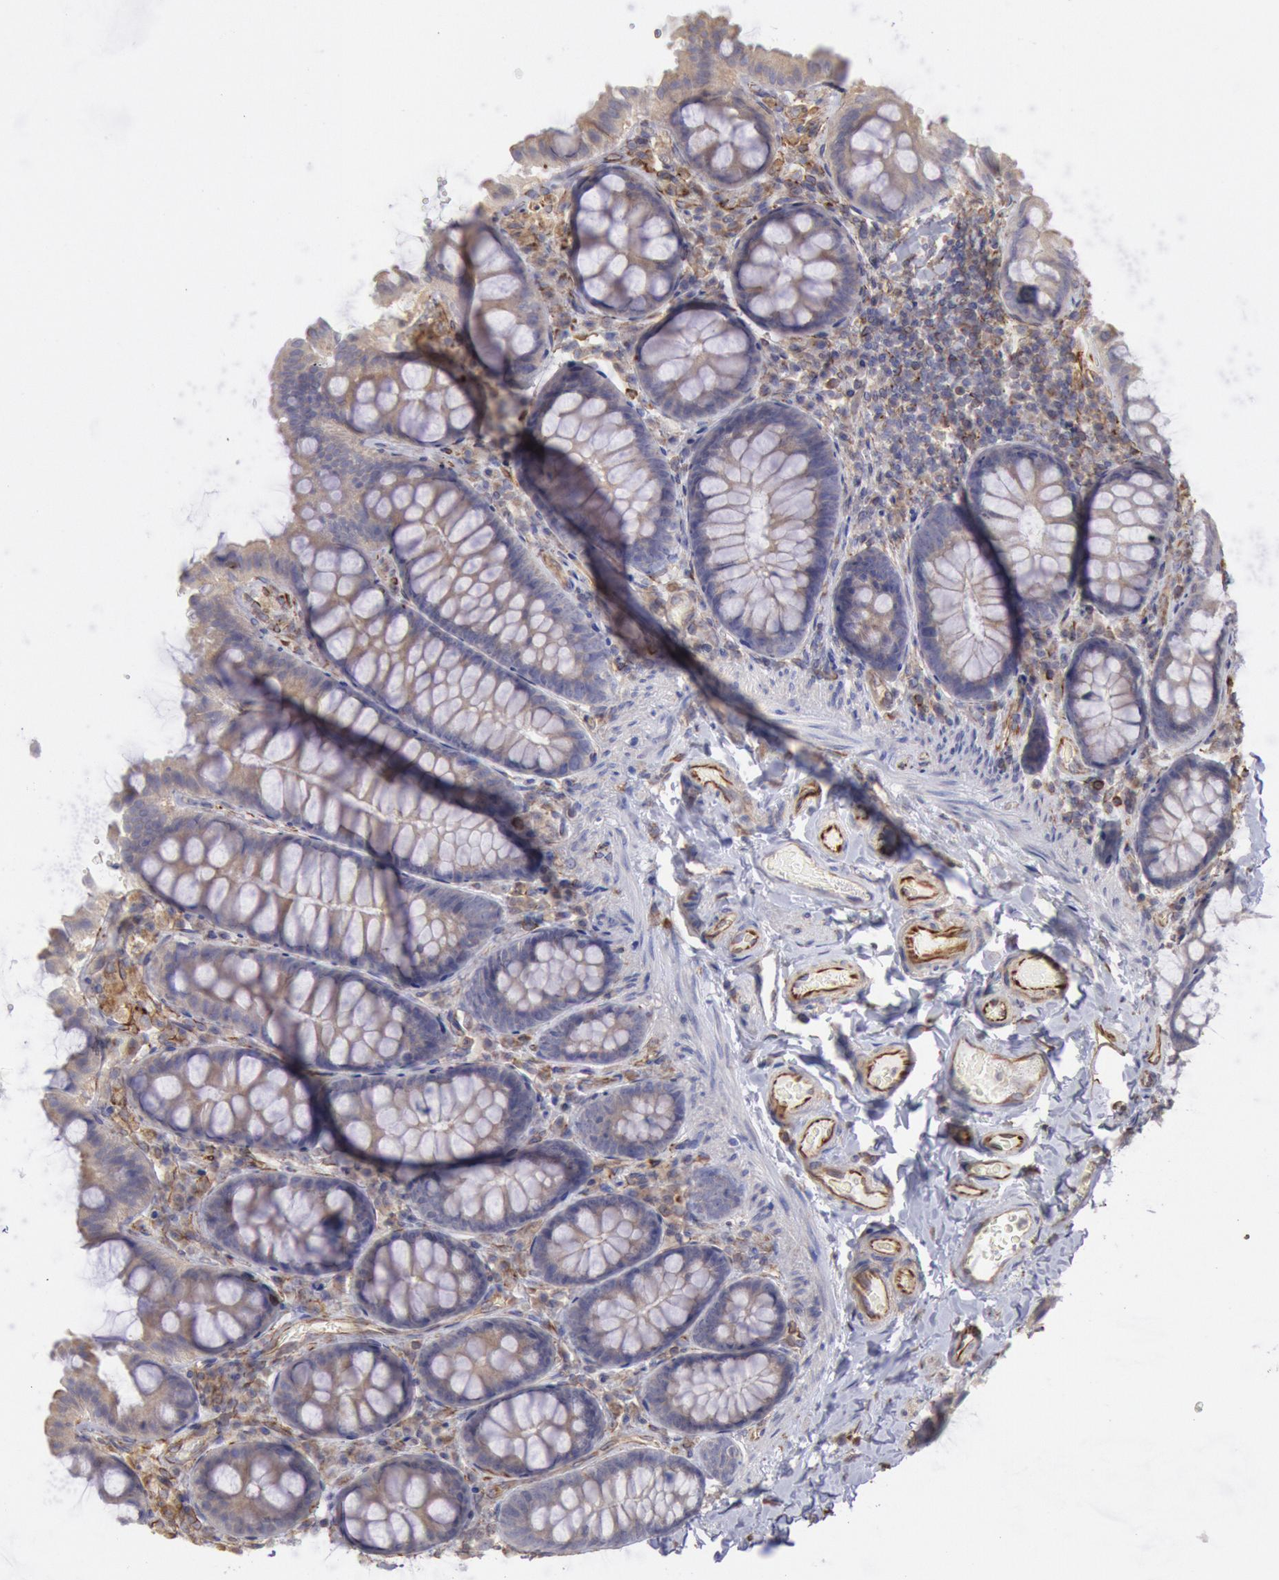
{"staining": {"intensity": "moderate", "quantity": ">75%", "location": "cytoplasmic/membranous"}, "tissue": "colon", "cell_type": "Endothelial cells", "image_type": "normal", "snomed": [{"axis": "morphology", "description": "Normal tissue, NOS"}, {"axis": "topography", "description": "Colon"}], "caption": "A micrograph of human colon stained for a protein reveals moderate cytoplasmic/membranous brown staining in endothelial cells. (DAB IHC, brown staining for protein, blue staining for nuclei).", "gene": "RNF139", "patient": {"sex": "female", "age": 61}}